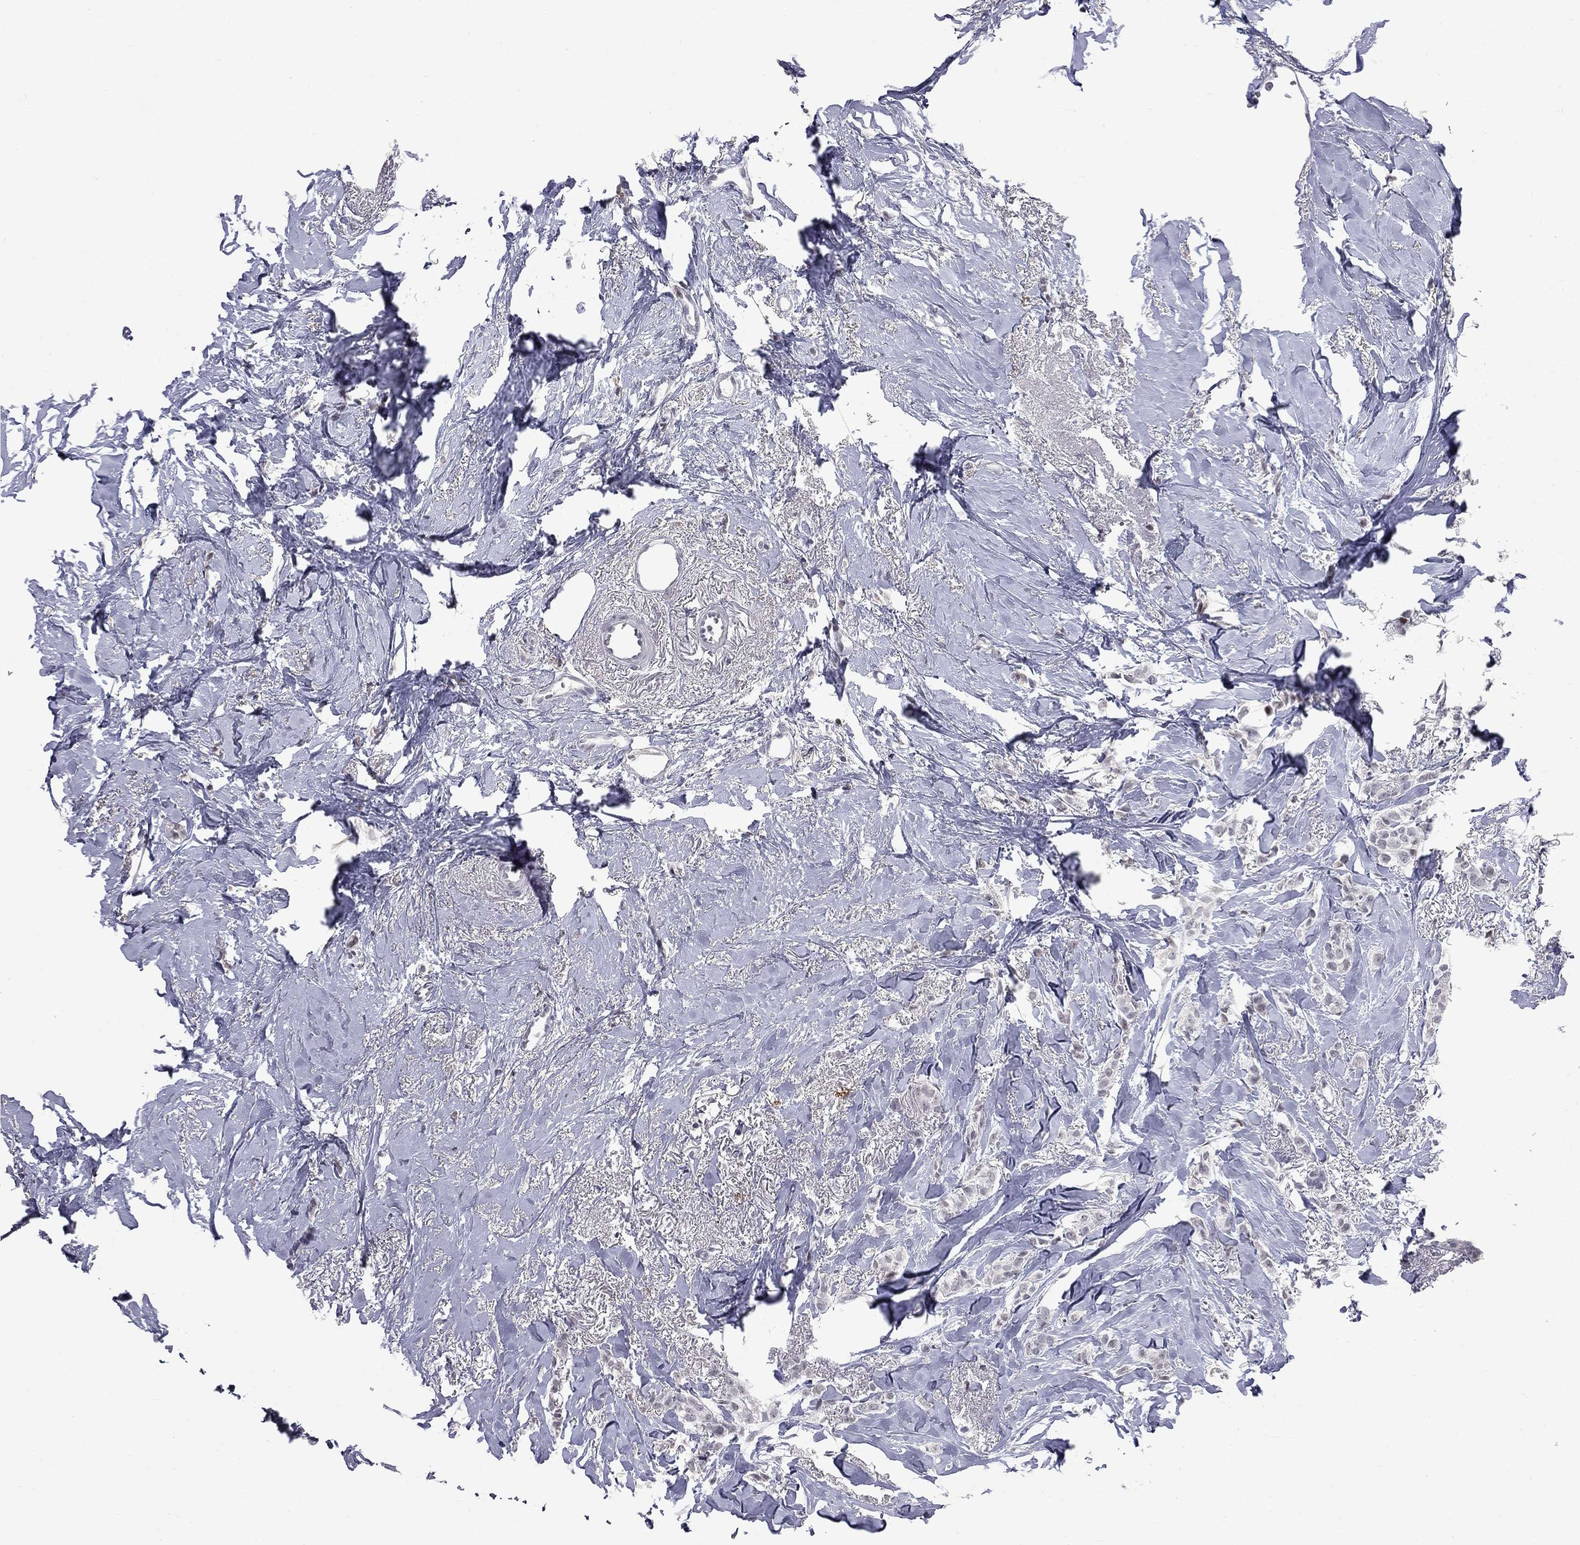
{"staining": {"intensity": "negative", "quantity": "none", "location": "none"}, "tissue": "breast cancer", "cell_type": "Tumor cells", "image_type": "cancer", "snomed": [{"axis": "morphology", "description": "Duct carcinoma"}, {"axis": "topography", "description": "Breast"}], "caption": "An image of human breast cancer (infiltrating ductal carcinoma) is negative for staining in tumor cells. (Stains: DAB immunohistochemistry (IHC) with hematoxylin counter stain, Microscopy: brightfield microscopy at high magnification).", "gene": "ZNF154", "patient": {"sex": "female", "age": 85}}